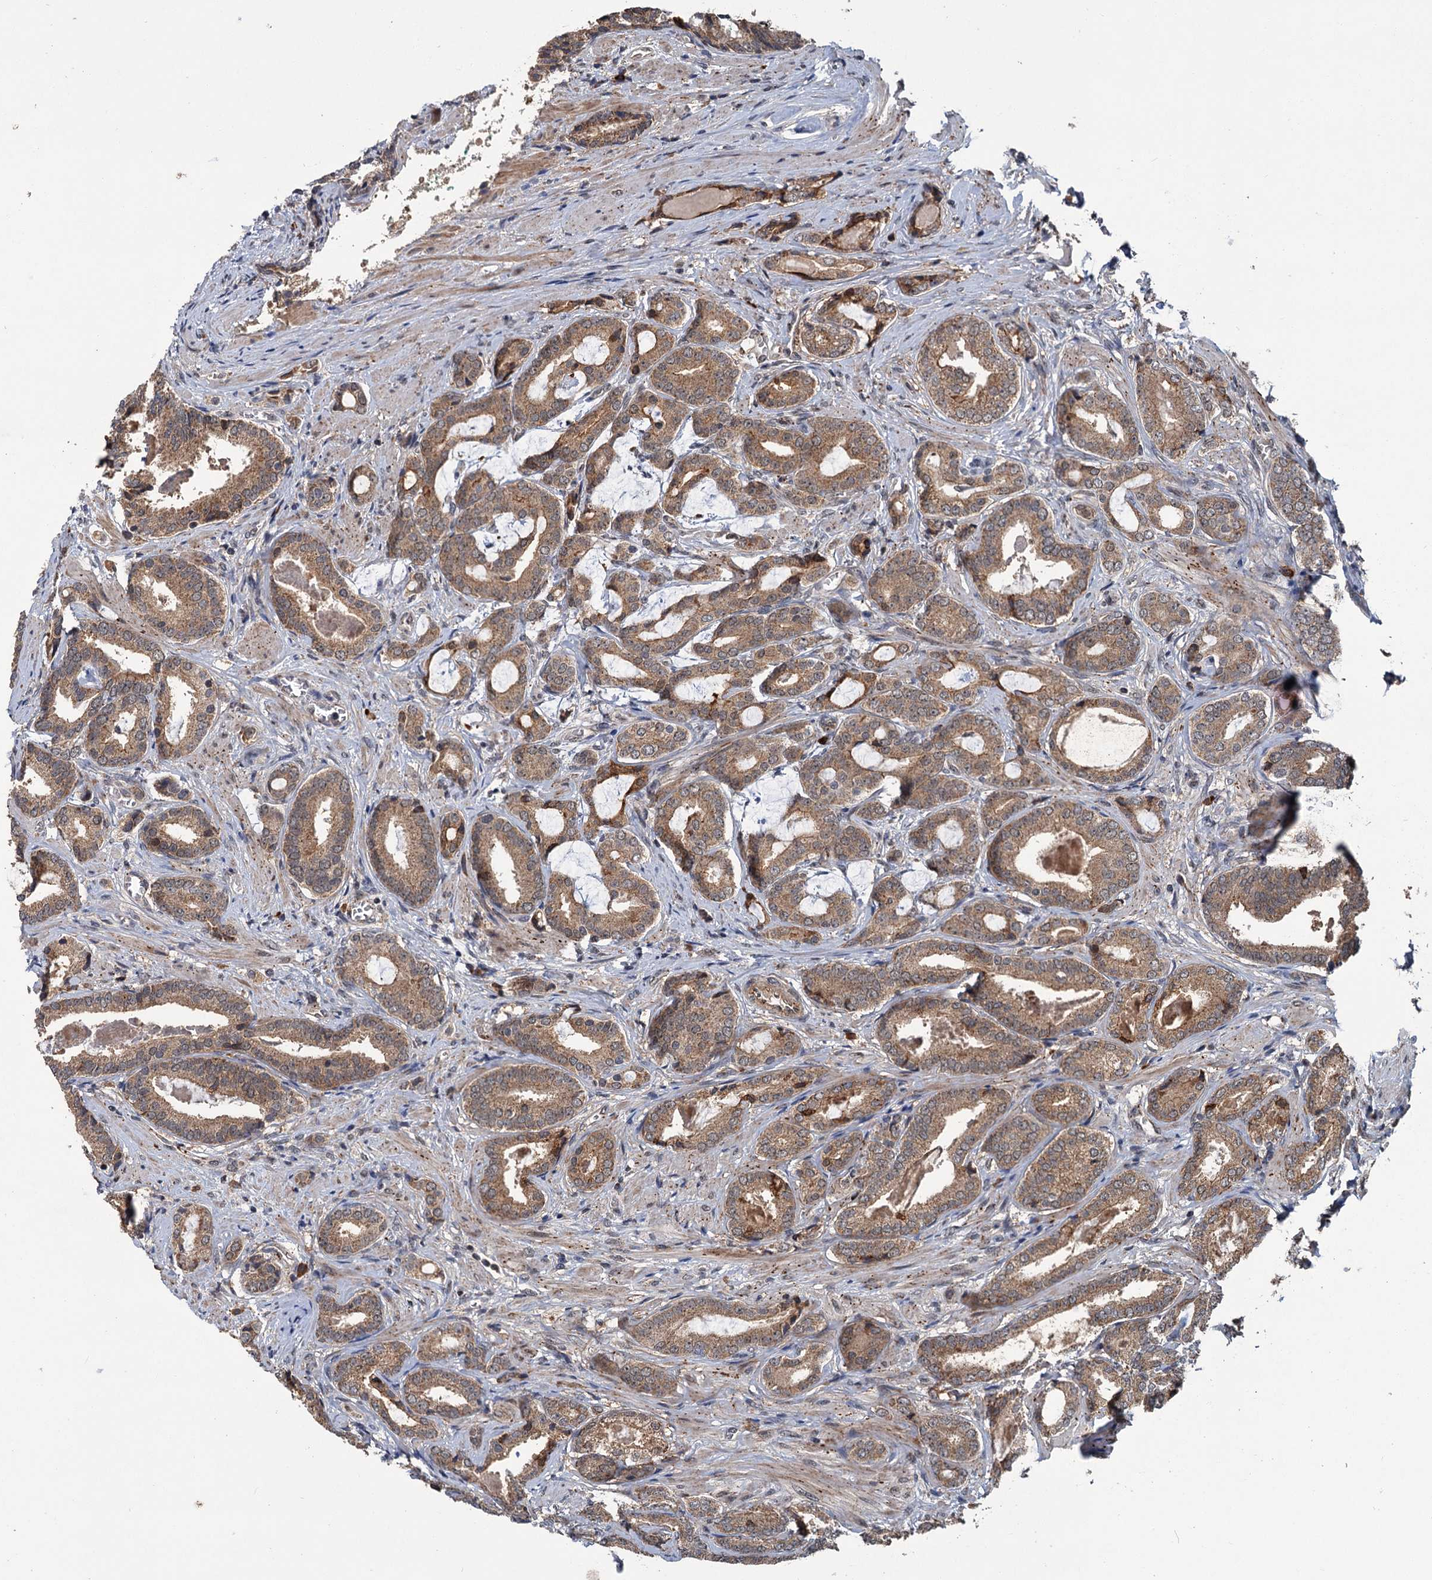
{"staining": {"intensity": "moderate", "quantity": ">75%", "location": "cytoplasmic/membranous,nuclear"}, "tissue": "prostate cancer", "cell_type": "Tumor cells", "image_type": "cancer", "snomed": [{"axis": "morphology", "description": "Adenocarcinoma, High grade"}, {"axis": "topography", "description": "Prostate"}], "caption": "Approximately >75% of tumor cells in prostate cancer (adenocarcinoma (high-grade)) display moderate cytoplasmic/membranous and nuclear protein positivity as visualized by brown immunohistochemical staining.", "gene": "KANSL2", "patient": {"sex": "male", "age": 60}}